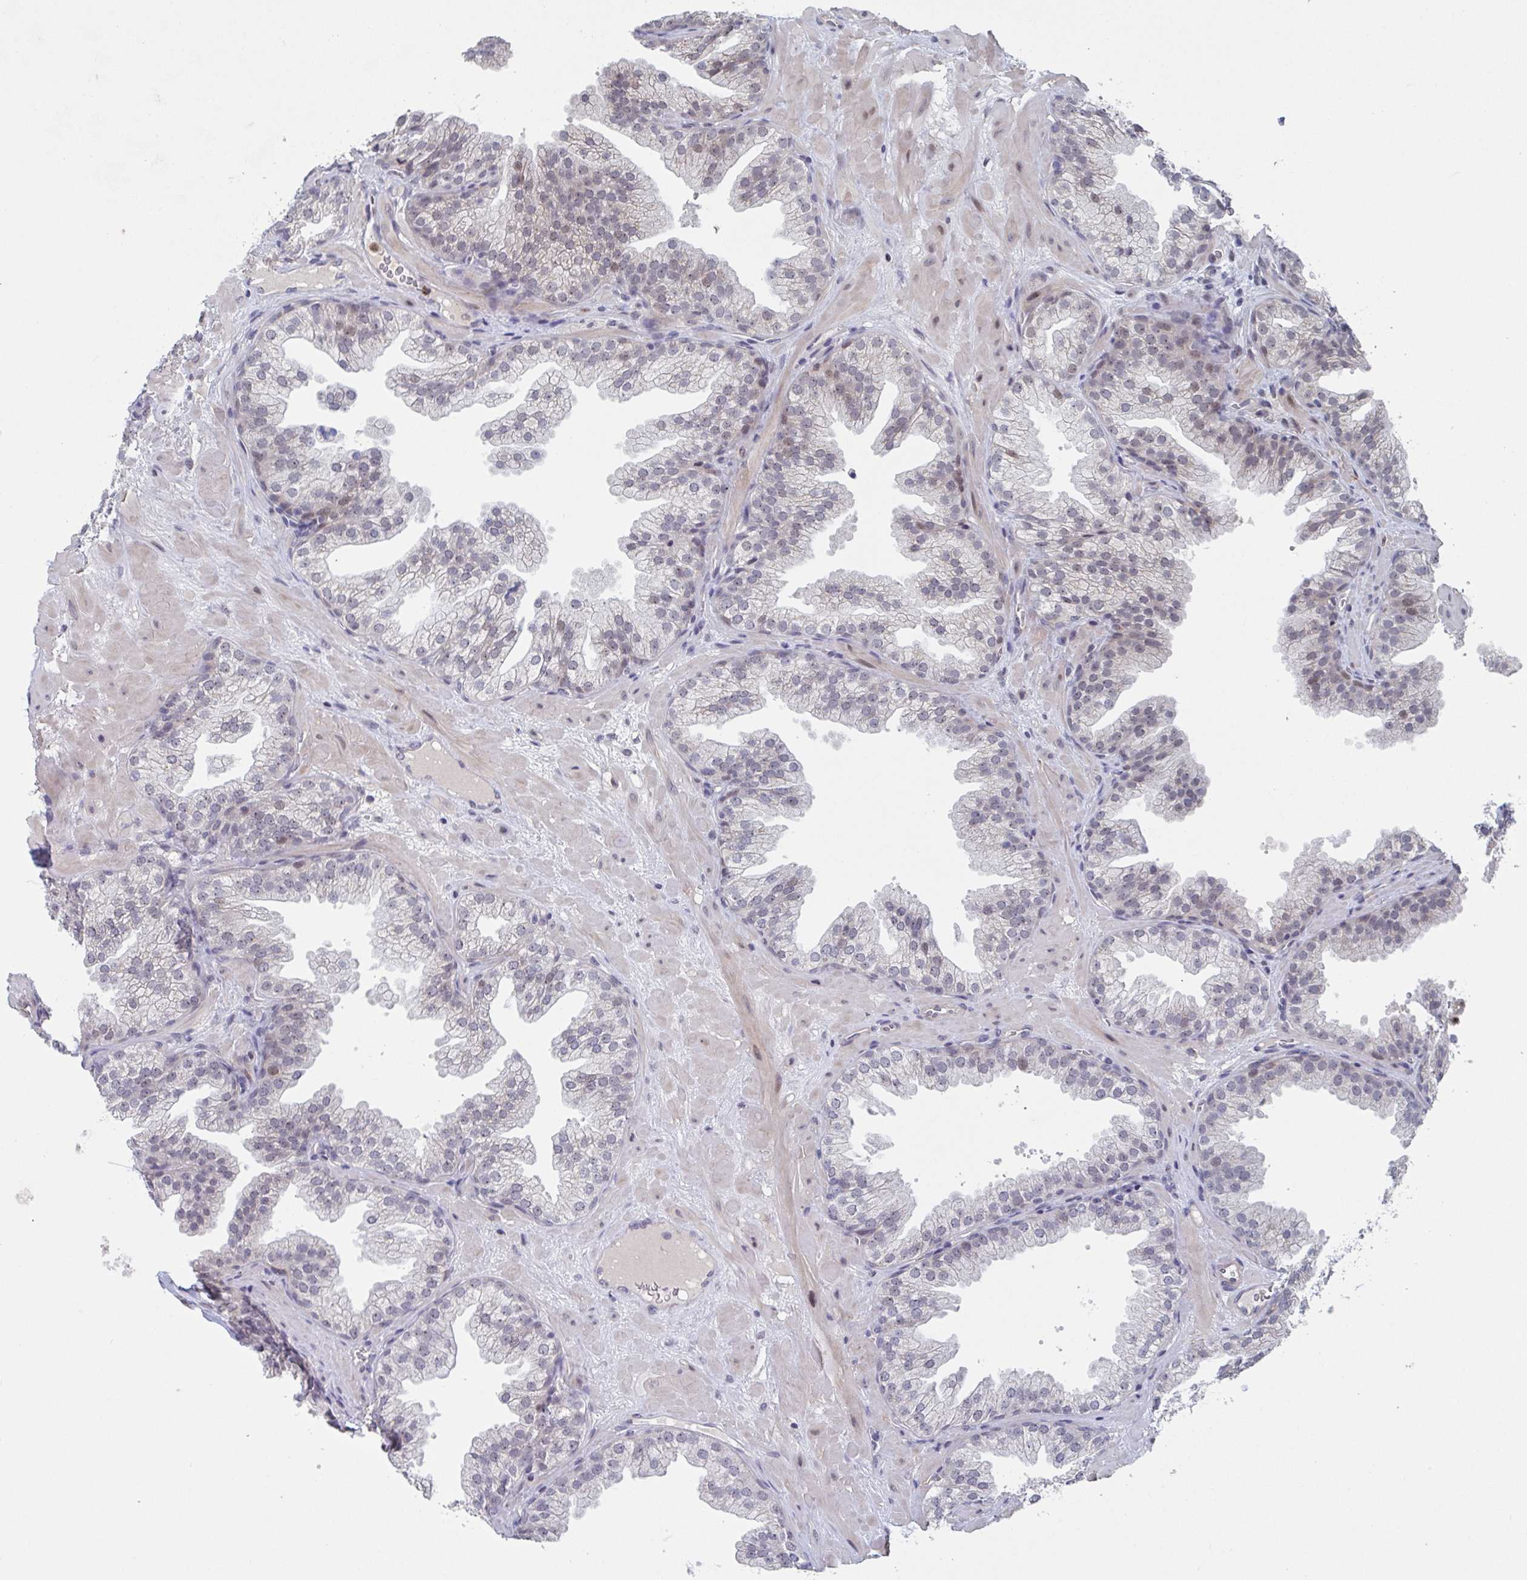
{"staining": {"intensity": "weak", "quantity": "<25%", "location": "nuclear"}, "tissue": "prostate", "cell_type": "Glandular cells", "image_type": "normal", "snomed": [{"axis": "morphology", "description": "Normal tissue, NOS"}, {"axis": "topography", "description": "Prostate"}], "caption": "Glandular cells show no significant positivity in benign prostate.", "gene": "RNF212", "patient": {"sex": "male", "age": 37}}